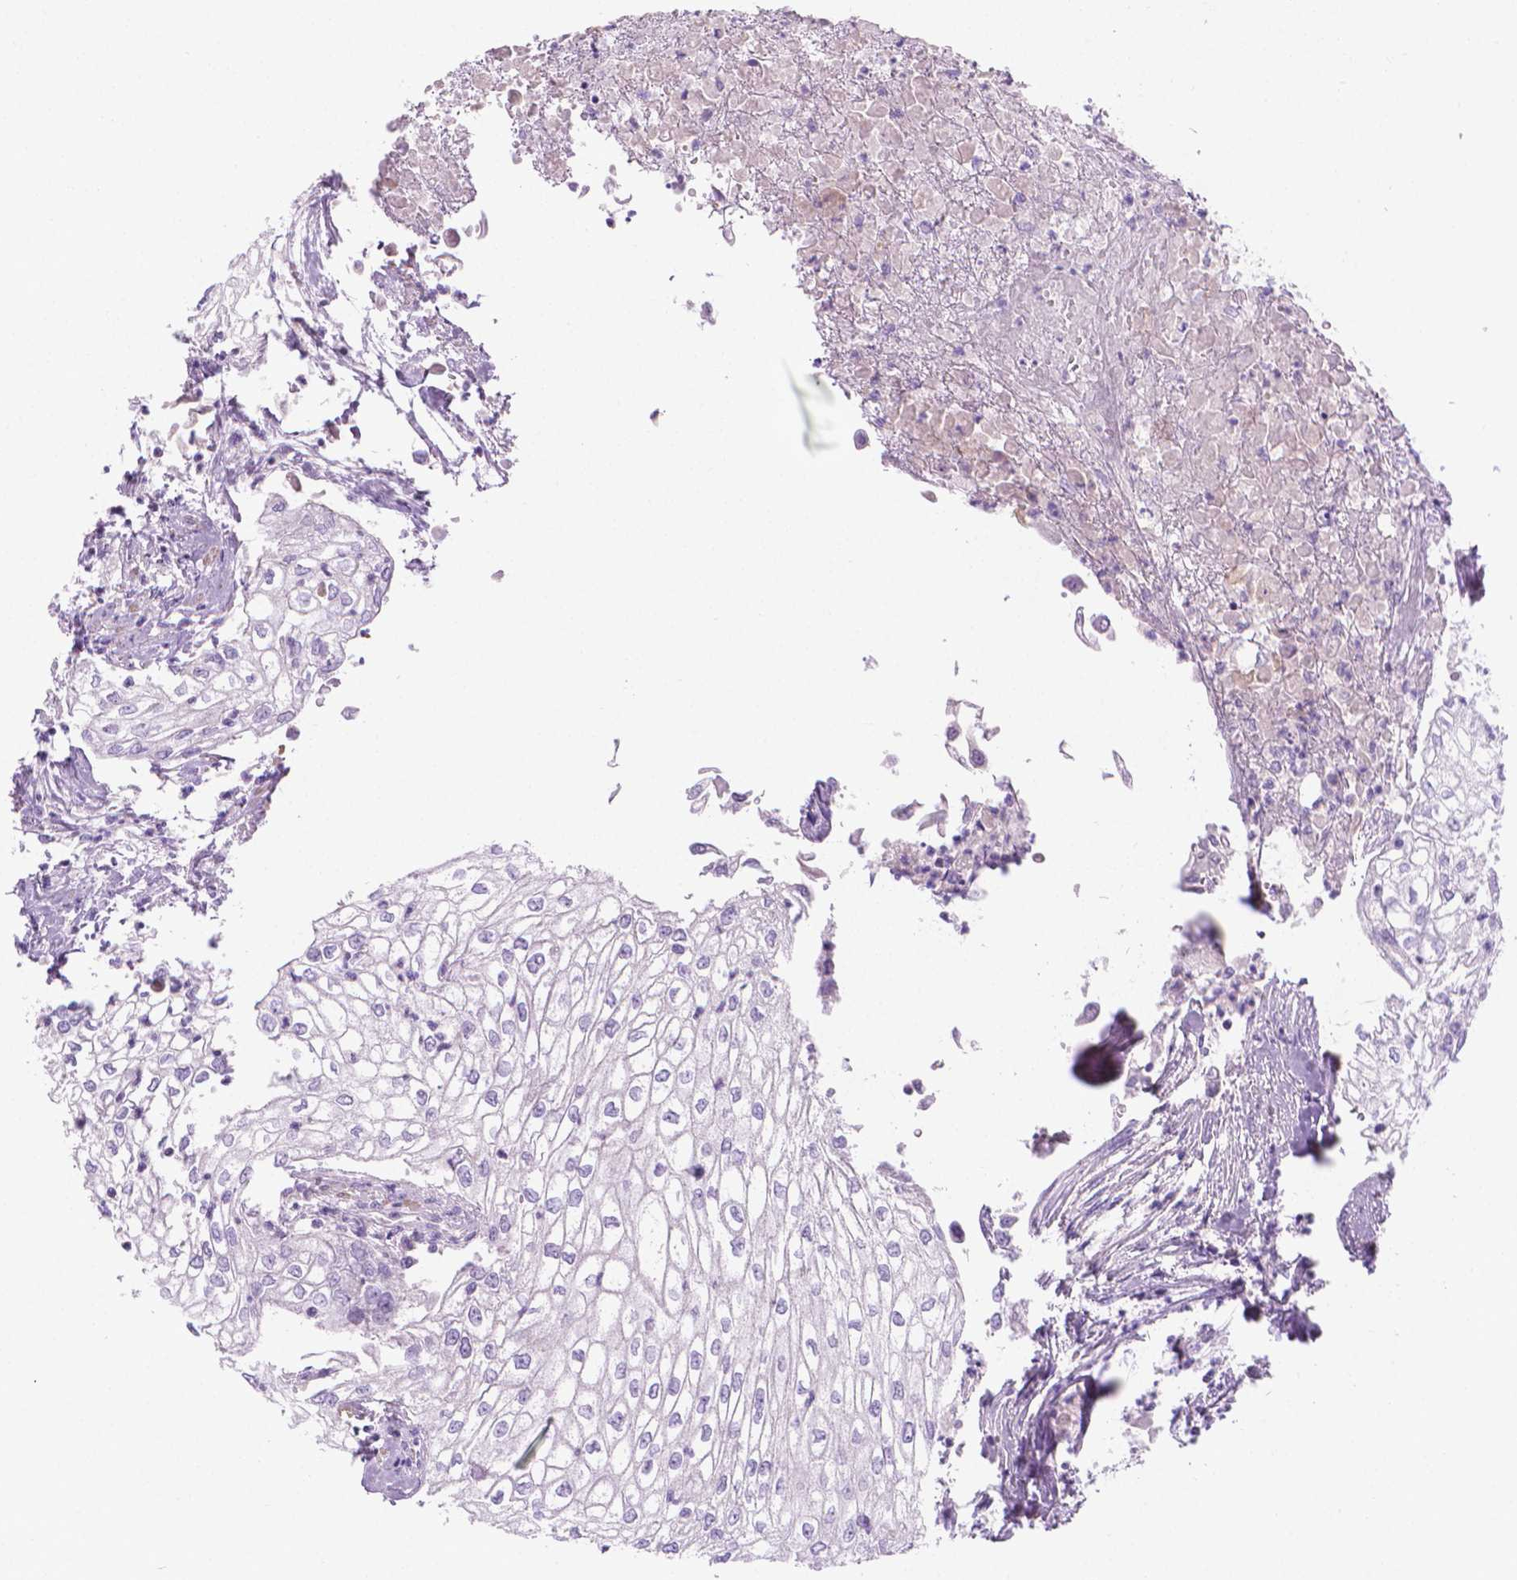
{"staining": {"intensity": "negative", "quantity": "none", "location": "none"}, "tissue": "urothelial cancer", "cell_type": "Tumor cells", "image_type": "cancer", "snomed": [{"axis": "morphology", "description": "Urothelial carcinoma, High grade"}, {"axis": "topography", "description": "Urinary bladder"}], "caption": "High-grade urothelial carcinoma was stained to show a protein in brown. There is no significant expression in tumor cells.", "gene": "FASN", "patient": {"sex": "male", "age": 62}}